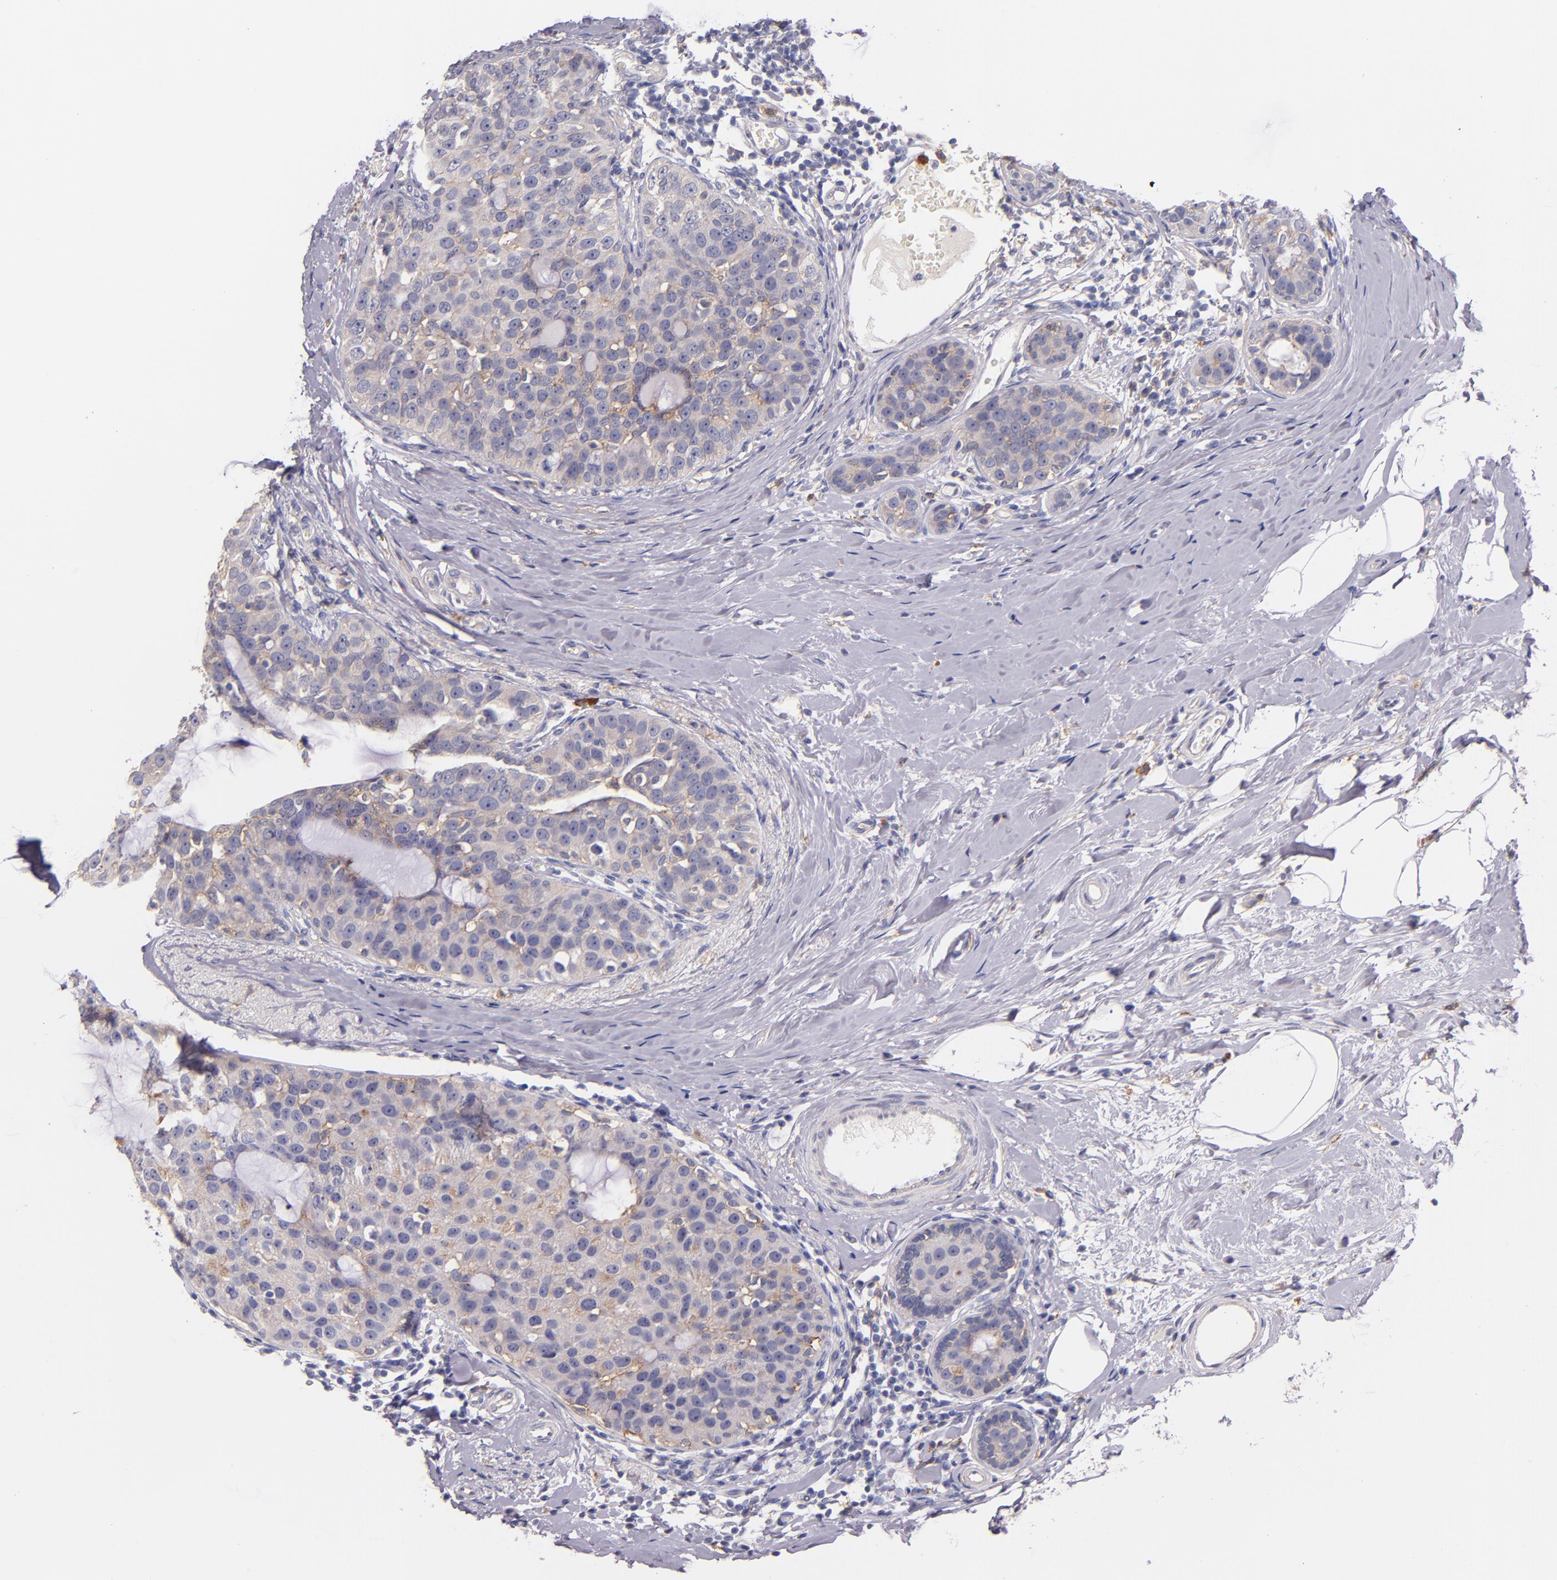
{"staining": {"intensity": "weak", "quantity": "25%-75%", "location": "cytoplasmic/membranous"}, "tissue": "breast cancer", "cell_type": "Tumor cells", "image_type": "cancer", "snomed": [{"axis": "morphology", "description": "Normal tissue, NOS"}, {"axis": "morphology", "description": "Duct carcinoma"}, {"axis": "topography", "description": "Breast"}], "caption": "Immunohistochemical staining of breast infiltrating ductal carcinoma reveals low levels of weak cytoplasmic/membranous positivity in about 25%-75% of tumor cells. (IHC, brightfield microscopy, high magnification).", "gene": "C5AR1", "patient": {"sex": "female", "age": 50}}